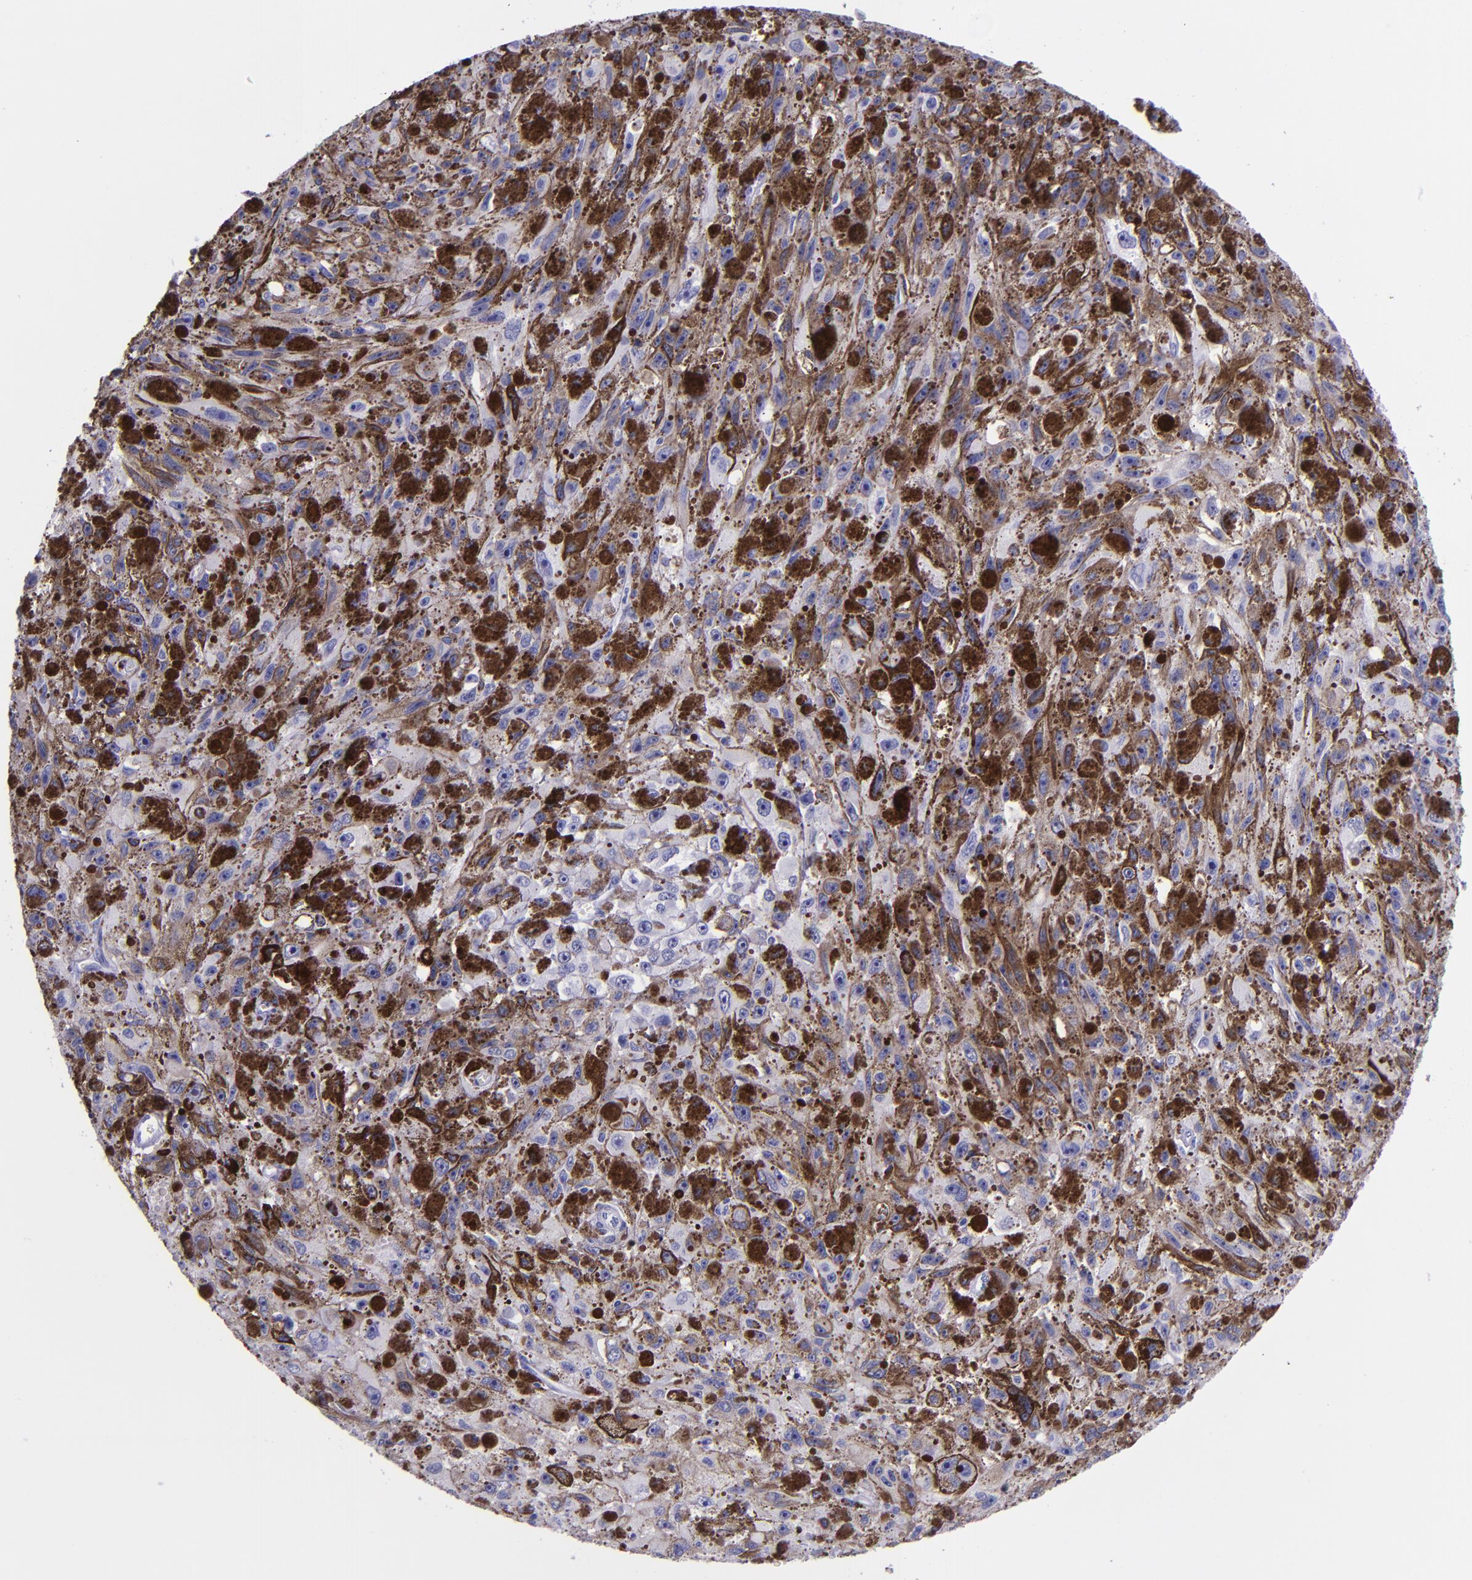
{"staining": {"intensity": "negative", "quantity": "none", "location": "none"}, "tissue": "melanoma", "cell_type": "Tumor cells", "image_type": "cancer", "snomed": [{"axis": "morphology", "description": "Malignant melanoma, NOS"}, {"axis": "topography", "description": "Skin"}], "caption": "Immunohistochemical staining of human malignant melanoma reveals no significant expression in tumor cells. (Immunohistochemistry (ihc), brightfield microscopy, high magnification).", "gene": "SLPI", "patient": {"sex": "female", "age": 104}}